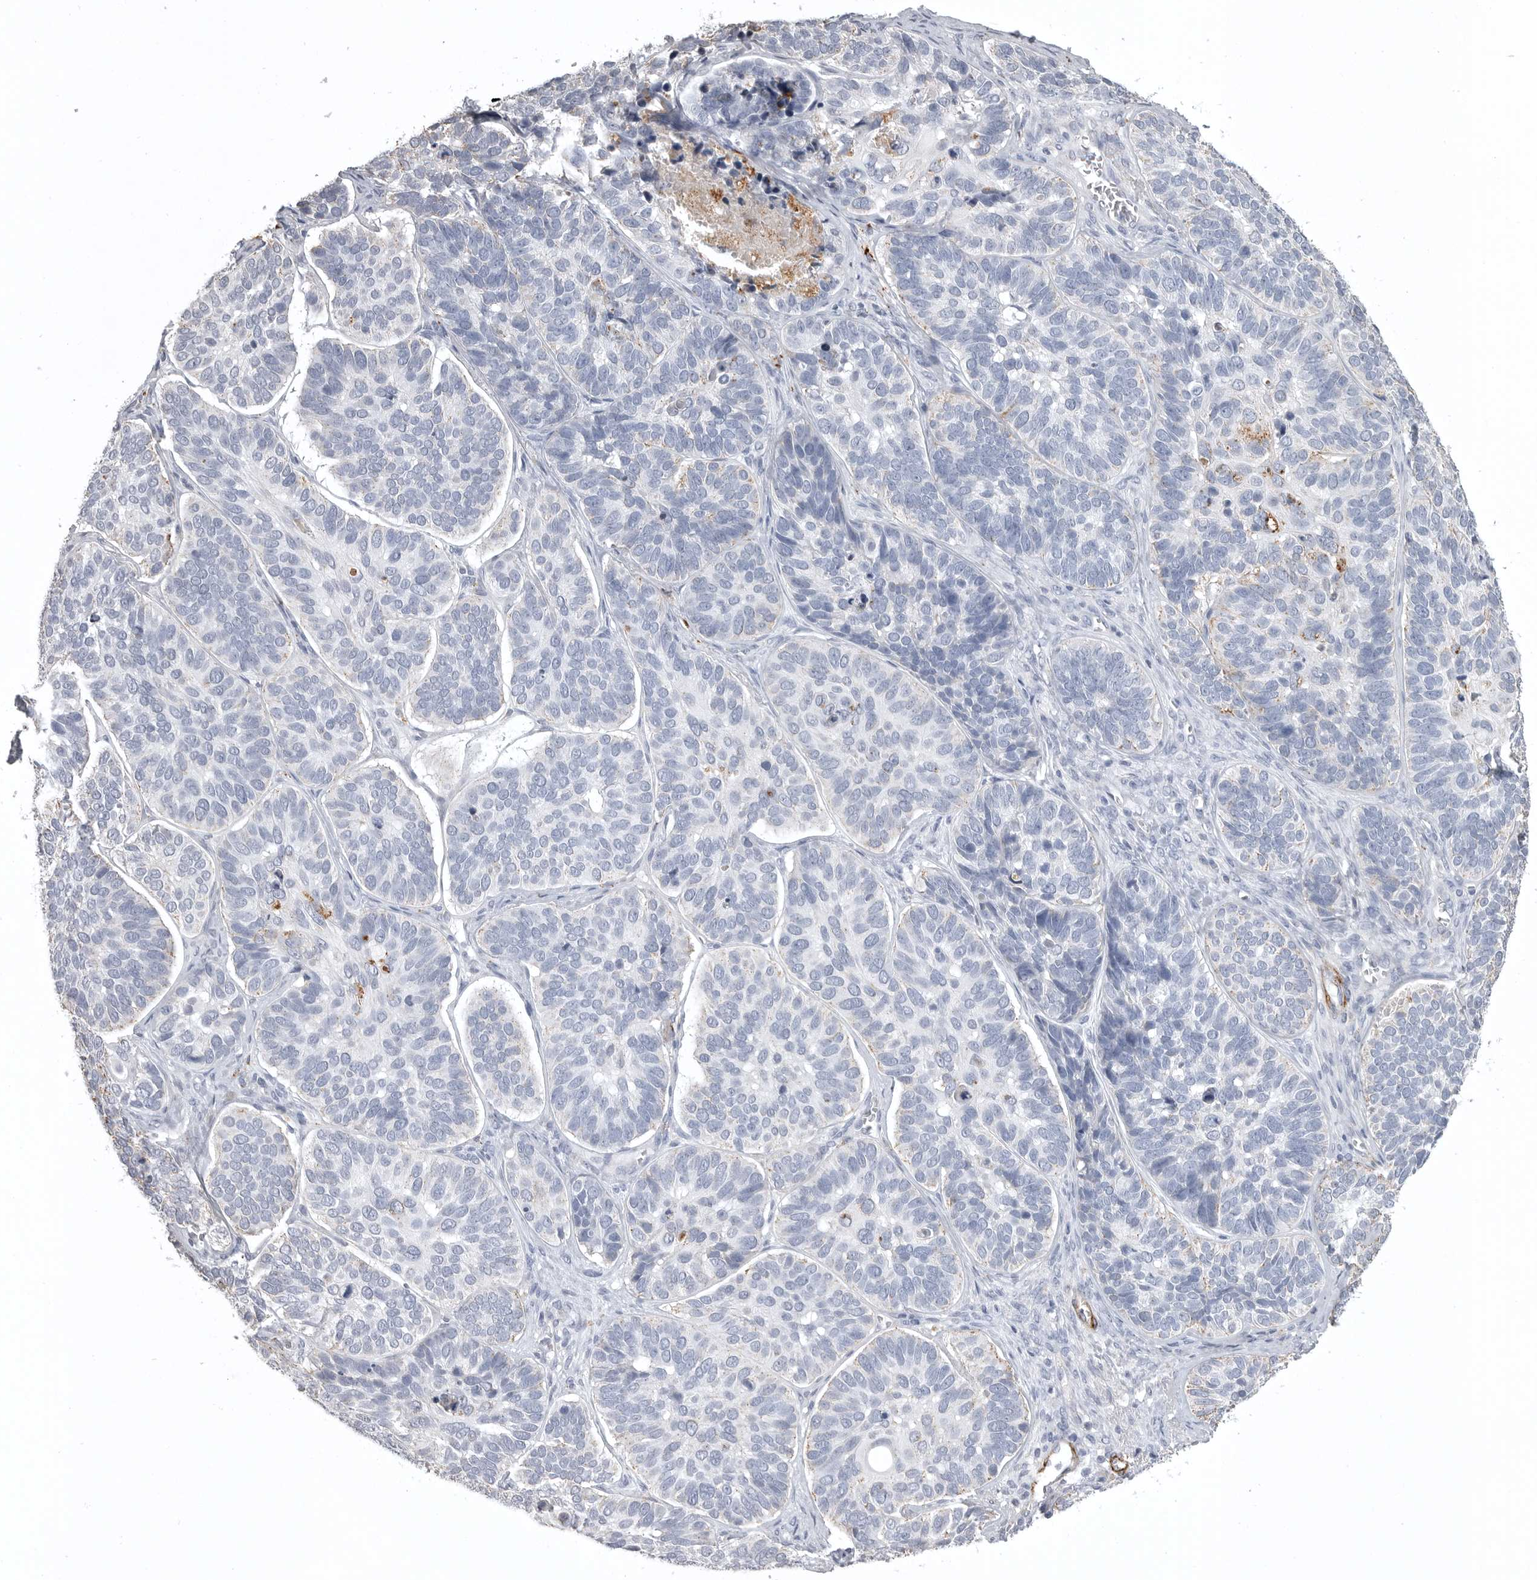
{"staining": {"intensity": "negative", "quantity": "none", "location": "none"}, "tissue": "skin cancer", "cell_type": "Tumor cells", "image_type": "cancer", "snomed": [{"axis": "morphology", "description": "Basal cell carcinoma"}, {"axis": "topography", "description": "Skin"}], "caption": "Tumor cells show no significant expression in basal cell carcinoma (skin).", "gene": "AOC3", "patient": {"sex": "male", "age": 62}}